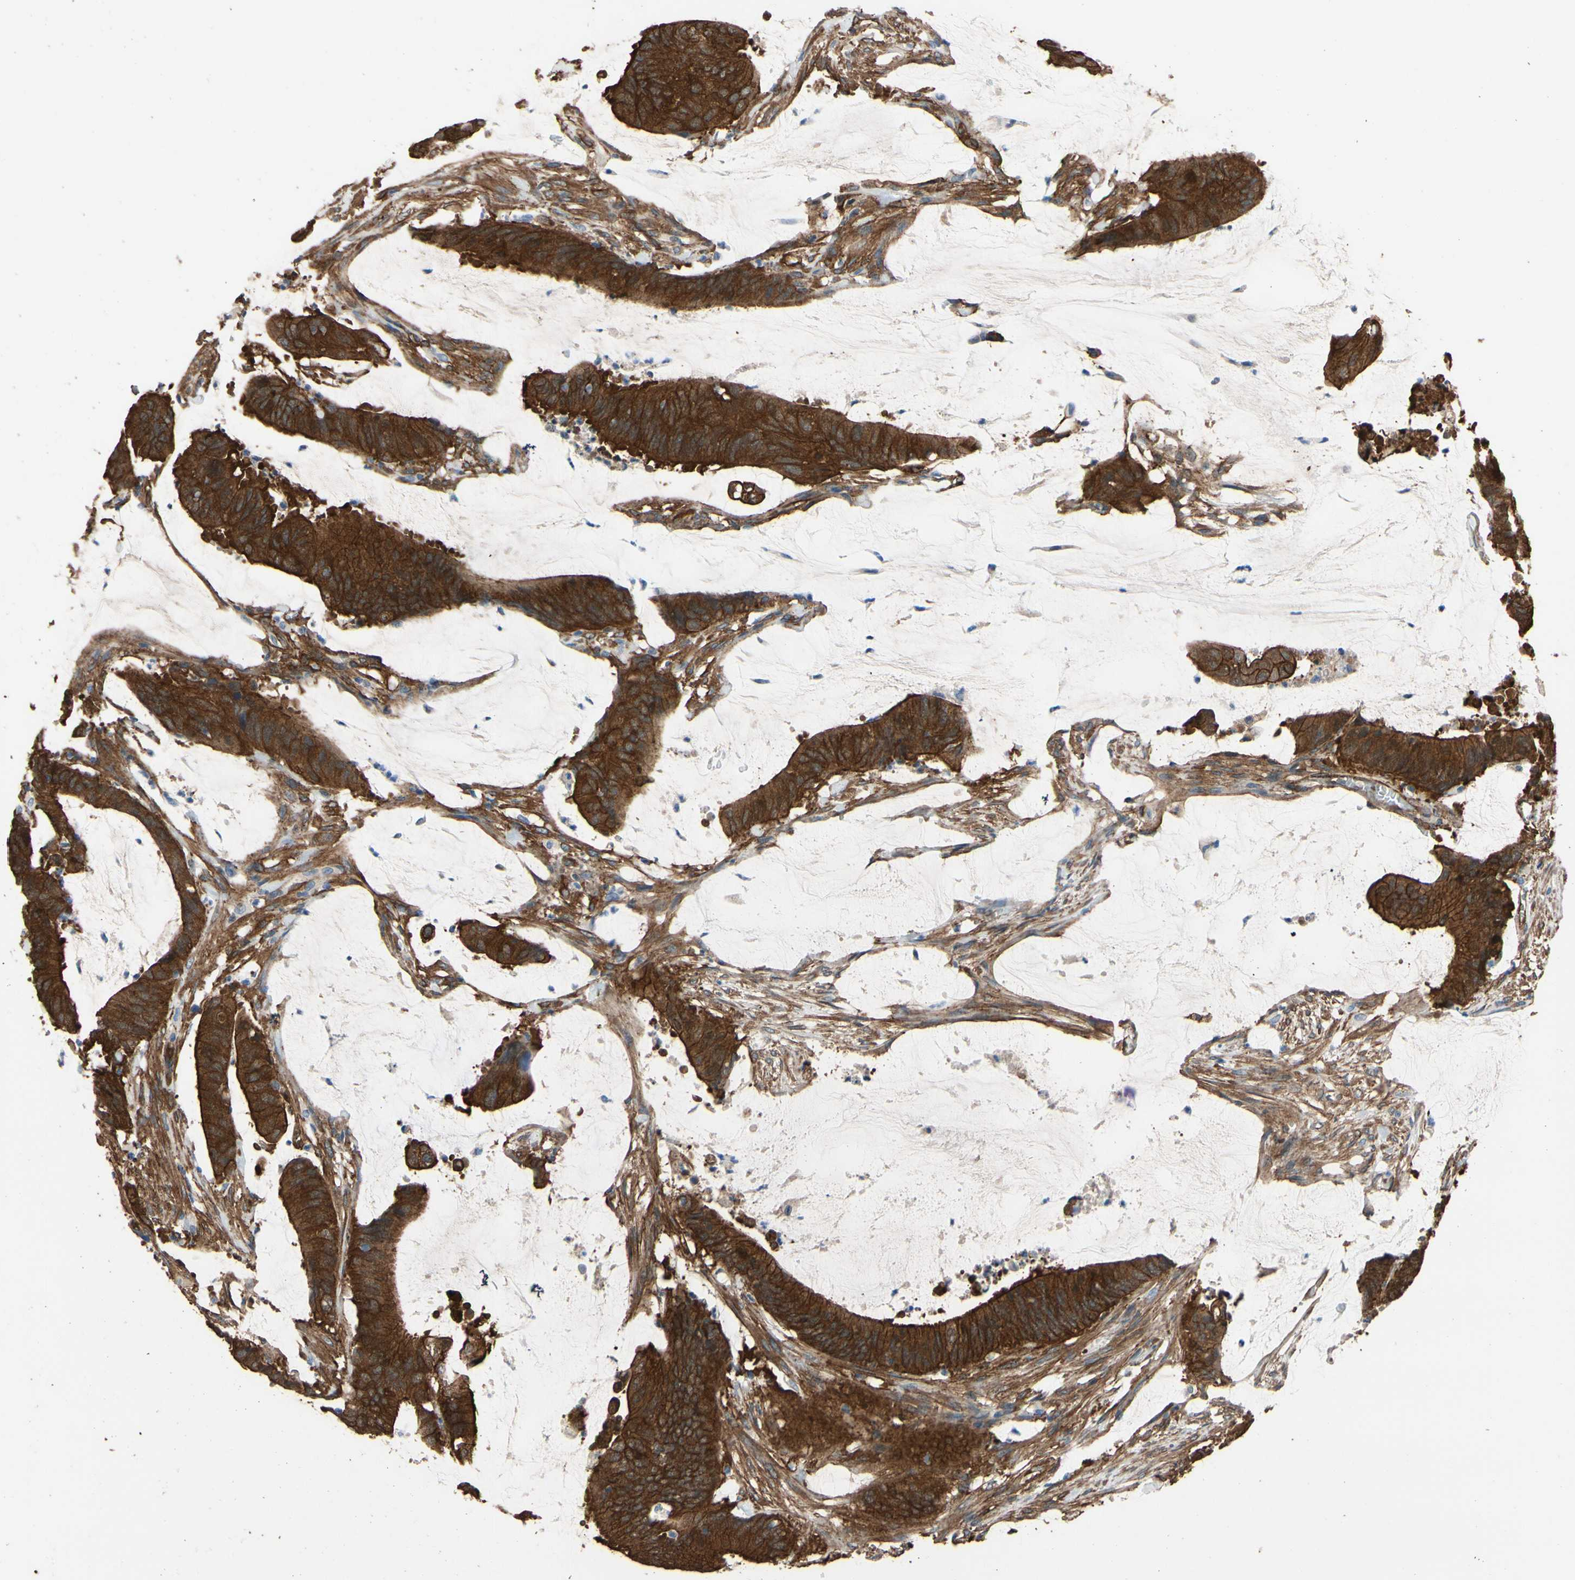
{"staining": {"intensity": "strong", "quantity": ">75%", "location": "cytoplasmic/membranous"}, "tissue": "colorectal cancer", "cell_type": "Tumor cells", "image_type": "cancer", "snomed": [{"axis": "morphology", "description": "Adenocarcinoma, NOS"}, {"axis": "topography", "description": "Rectum"}], "caption": "The histopathology image shows staining of colorectal cancer (adenocarcinoma), revealing strong cytoplasmic/membranous protein positivity (brown color) within tumor cells. Using DAB (brown) and hematoxylin (blue) stains, captured at high magnification using brightfield microscopy.", "gene": "CTTNBP2", "patient": {"sex": "female", "age": 66}}